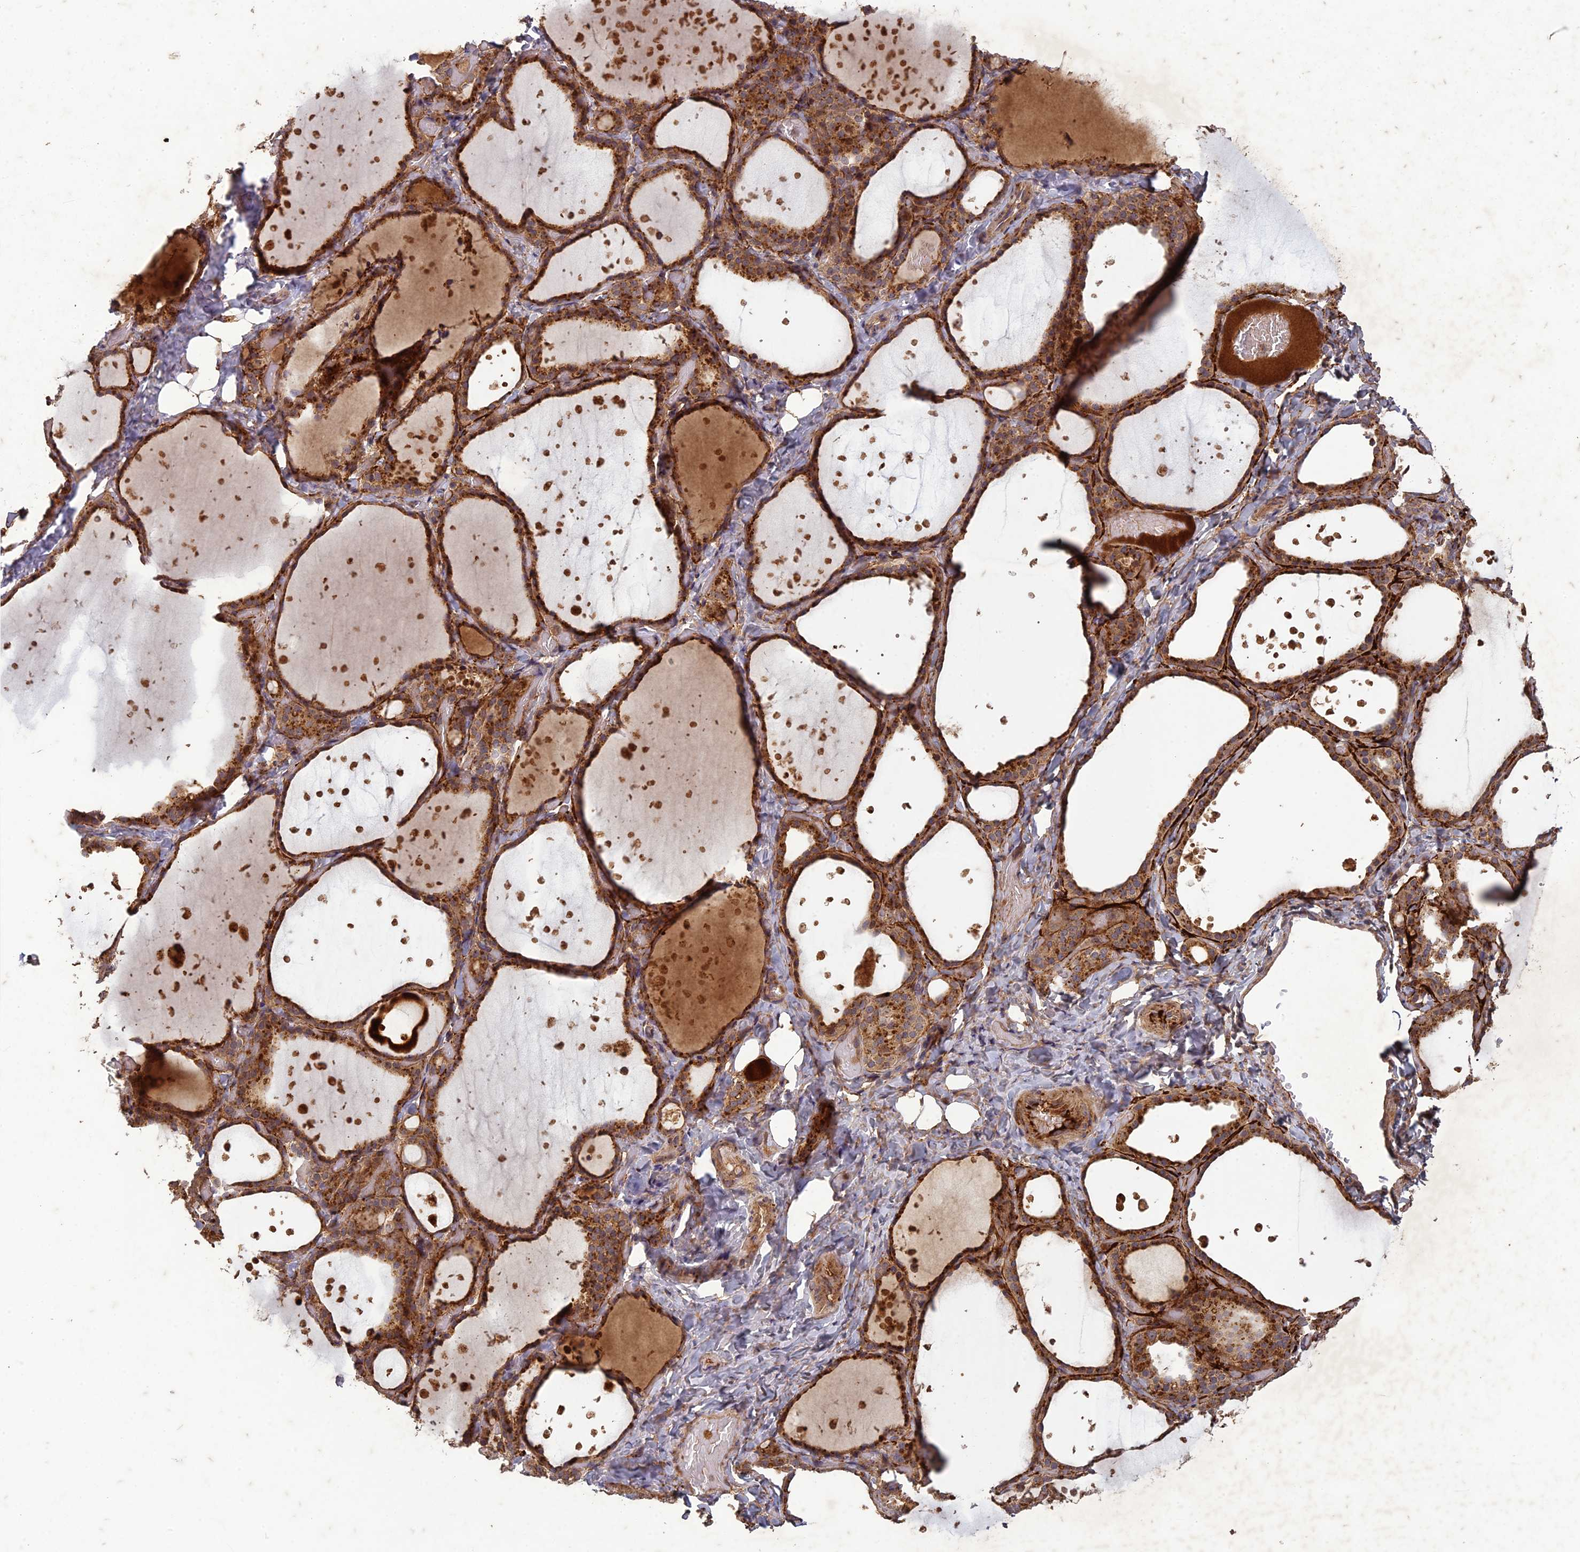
{"staining": {"intensity": "strong", "quantity": ">75%", "location": "cytoplasmic/membranous"}, "tissue": "thyroid gland", "cell_type": "Glandular cells", "image_type": "normal", "snomed": [{"axis": "morphology", "description": "Normal tissue, NOS"}, {"axis": "topography", "description": "Thyroid gland"}], "caption": "Brown immunohistochemical staining in unremarkable human thyroid gland exhibits strong cytoplasmic/membranous expression in approximately >75% of glandular cells.", "gene": "TCF25", "patient": {"sex": "female", "age": 44}}